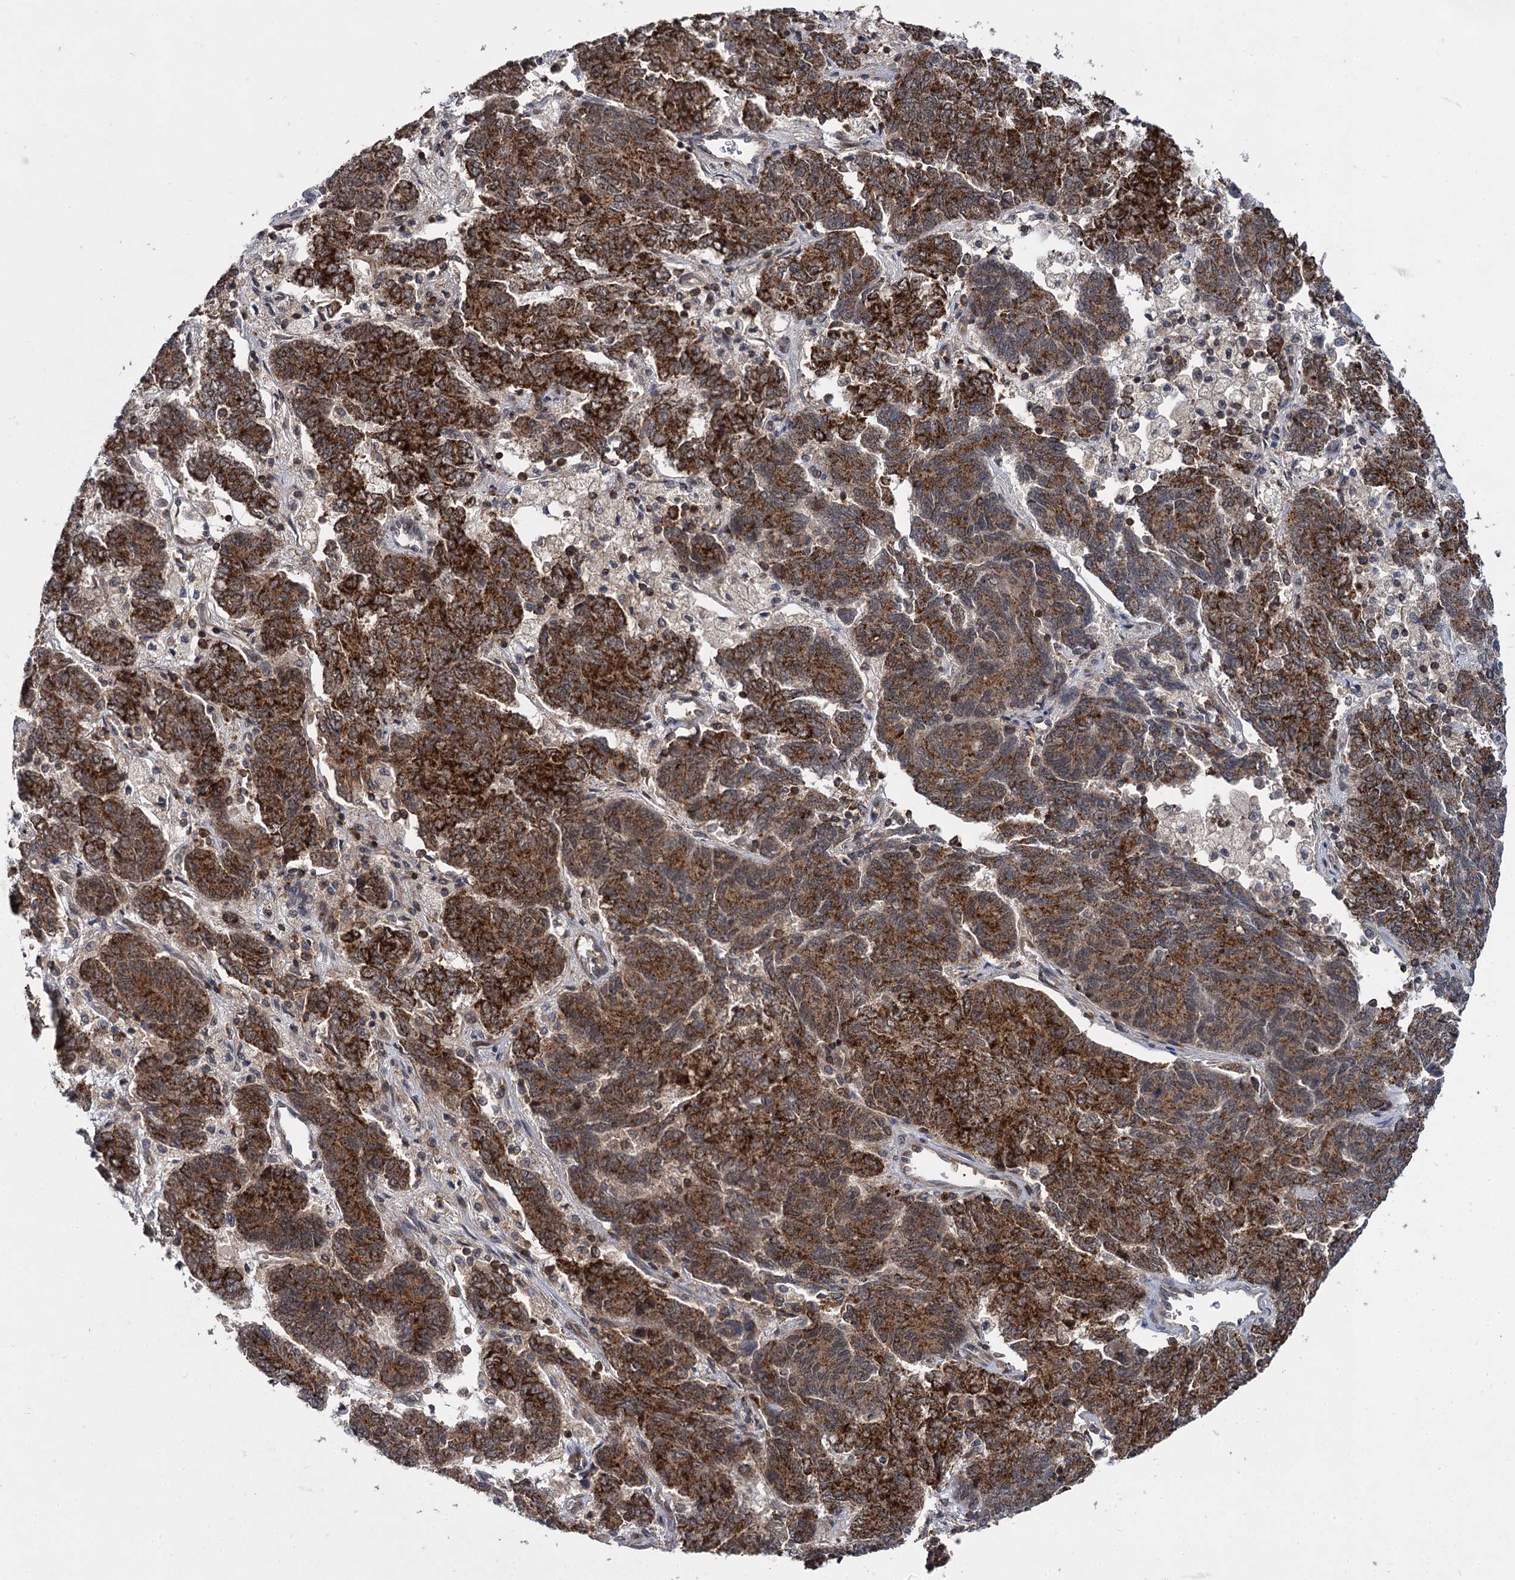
{"staining": {"intensity": "strong", "quantity": ">75%", "location": "cytoplasmic/membranous"}, "tissue": "endometrial cancer", "cell_type": "Tumor cells", "image_type": "cancer", "snomed": [{"axis": "morphology", "description": "Adenocarcinoma, NOS"}, {"axis": "topography", "description": "Endometrium"}], "caption": "This image demonstrates immunohistochemistry (IHC) staining of human adenocarcinoma (endometrial), with high strong cytoplasmic/membranous positivity in approximately >75% of tumor cells.", "gene": "ABLIM1", "patient": {"sex": "female", "age": 80}}